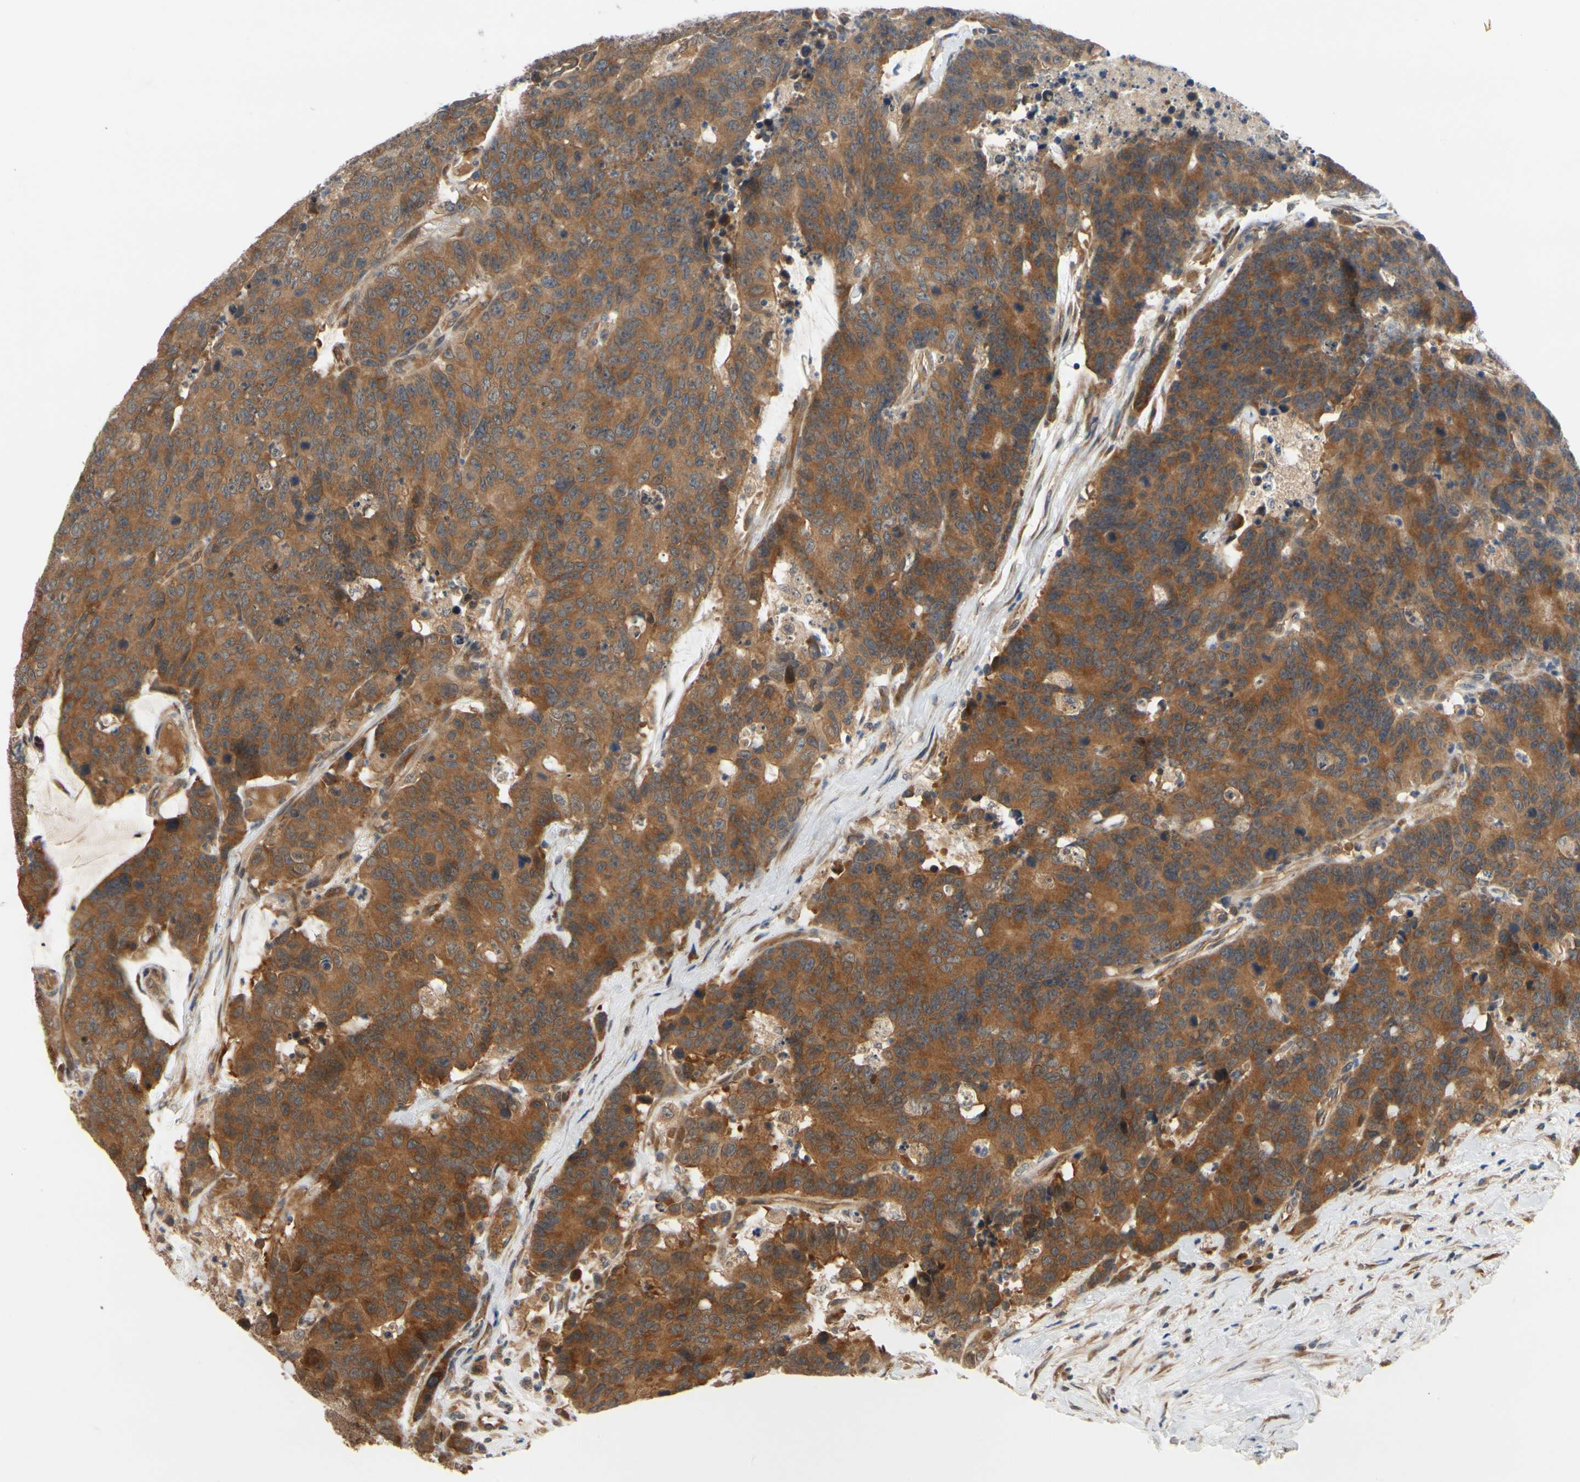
{"staining": {"intensity": "moderate", "quantity": ">75%", "location": "cytoplasmic/membranous"}, "tissue": "colorectal cancer", "cell_type": "Tumor cells", "image_type": "cancer", "snomed": [{"axis": "morphology", "description": "Adenocarcinoma, NOS"}, {"axis": "topography", "description": "Colon"}], "caption": "A histopathology image of human colorectal cancer stained for a protein exhibits moderate cytoplasmic/membranous brown staining in tumor cells.", "gene": "TDRP", "patient": {"sex": "female", "age": 86}}